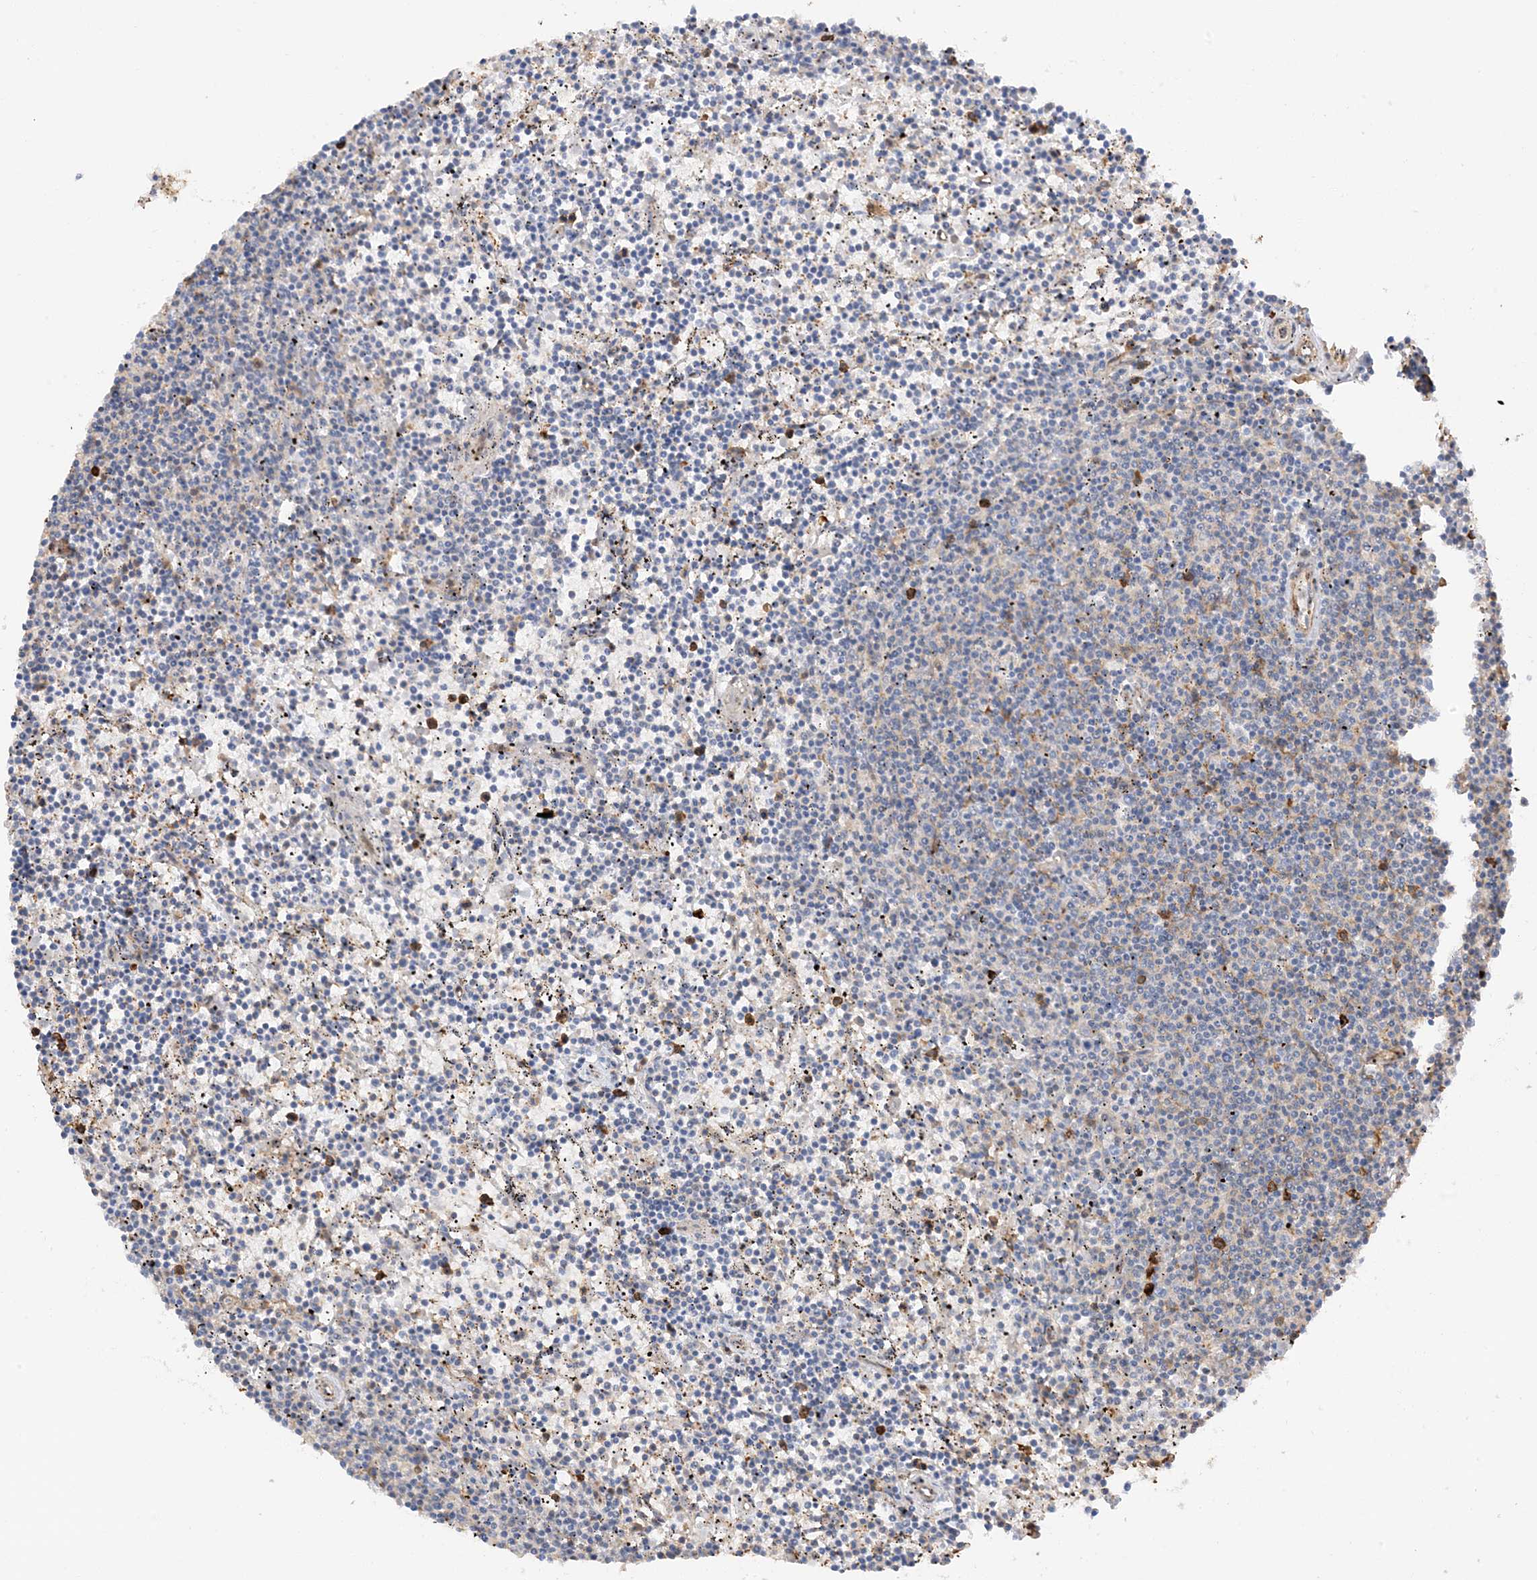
{"staining": {"intensity": "negative", "quantity": "none", "location": "none"}, "tissue": "lymphoma", "cell_type": "Tumor cells", "image_type": "cancer", "snomed": [{"axis": "morphology", "description": "Malignant lymphoma, non-Hodgkin's type, Low grade"}, {"axis": "topography", "description": "Spleen"}], "caption": "Immunohistochemistry photomicrograph of malignant lymphoma, non-Hodgkin's type (low-grade) stained for a protein (brown), which displays no staining in tumor cells. The staining was performed using DAB (3,3'-diaminobenzidine) to visualize the protein expression in brown, while the nuclei were stained in blue with hematoxylin (Magnification: 20x).", "gene": "PHACTR2", "patient": {"sex": "female", "age": 50}}